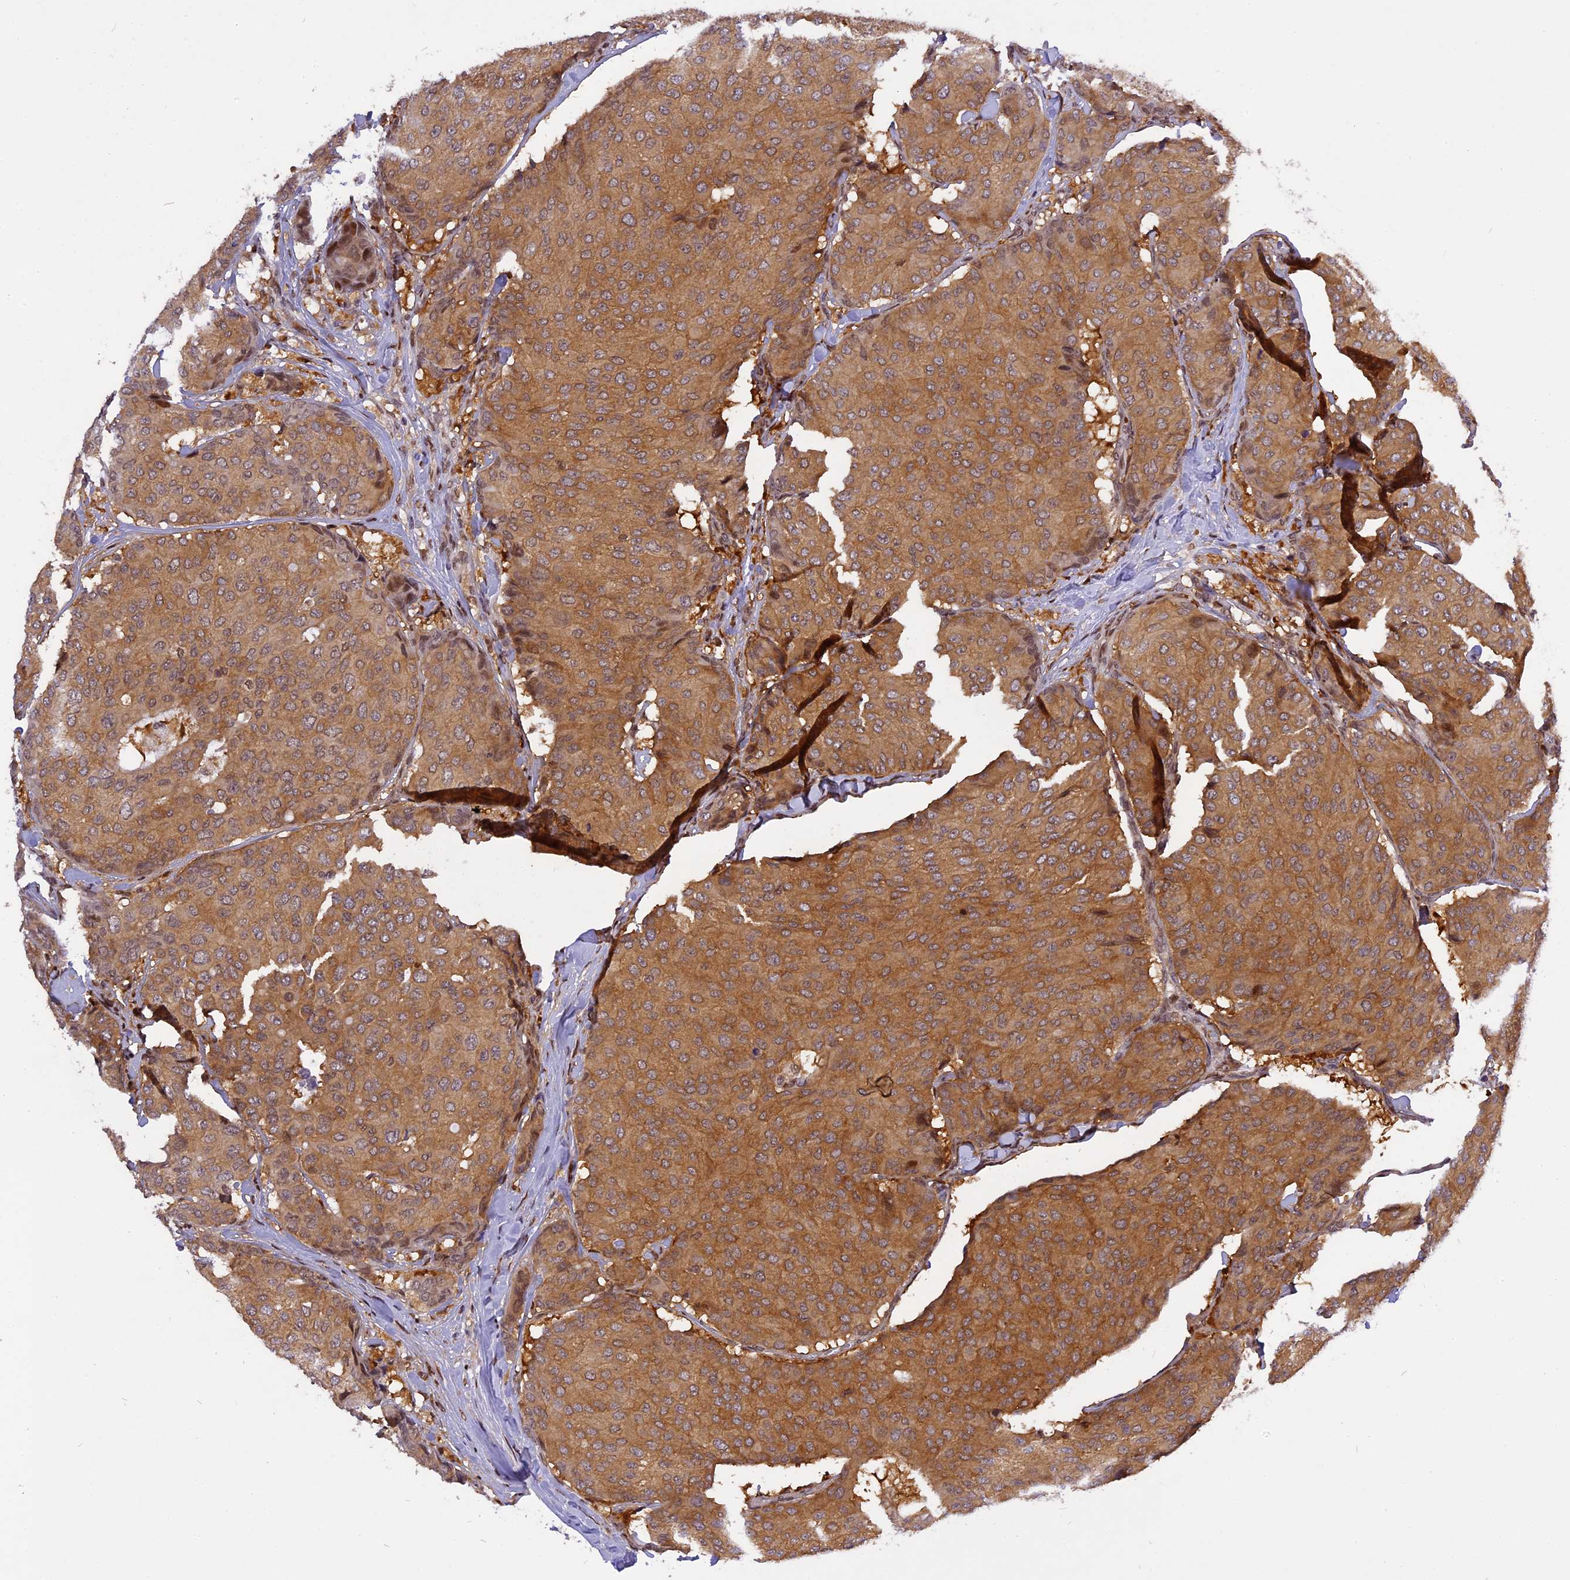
{"staining": {"intensity": "moderate", "quantity": ">75%", "location": "cytoplasmic/membranous"}, "tissue": "breast cancer", "cell_type": "Tumor cells", "image_type": "cancer", "snomed": [{"axis": "morphology", "description": "Duct carcinoma"}, {"axis": "topography", "description": "Breast"}], "caption": "Approximately >75% of tumor cells in breast cancer reveal moderate cytoplasmic/membranous protein expression as visualized by brown immunohistochemical staining.", "gene": "RABGGTA", "patient": {"sex": "female", "age": 75}}